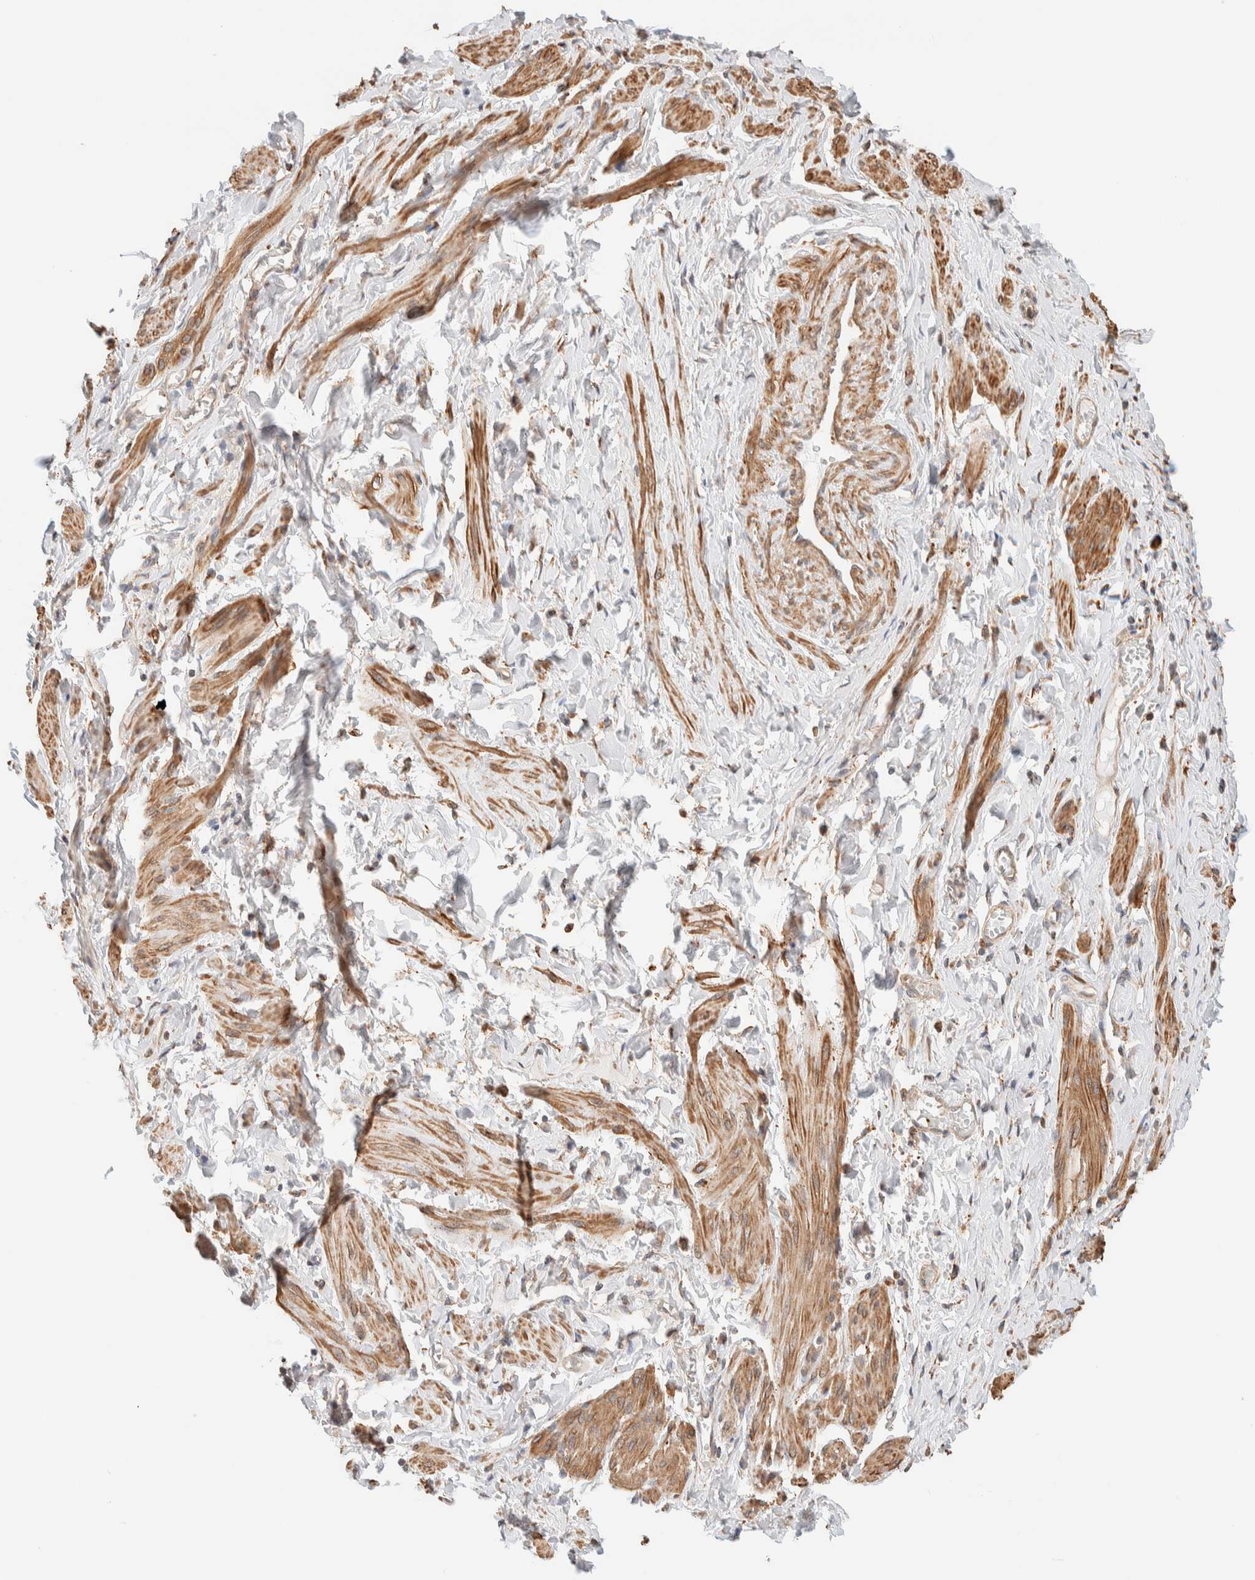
{"staining": {"intensity": "moderate", "quantity": "25%-75%", "location": "cytoplasmic/membranous,nuclear"}, "tissue": "adipose tissue", "cell_type": "Adipocytes", "image_type": "normal", "snomed": [{"axis": "morphology", "description": "Normal tissue, NOS"}, {"axis": "topography", "description": "Vascular tissue"}, {"axis": "topography", "description": "Fallopian tube"}, {"axis": "topography", "description": "Ovary"}], "caption": "Protein analysis of normal adipose tissue shows moderate cytoplasmic/membranous,nuclear positivity in about 25%-75% of adipocytes.", "gene": "INTS1", "patient": {"sex": "female", "age": 67}}